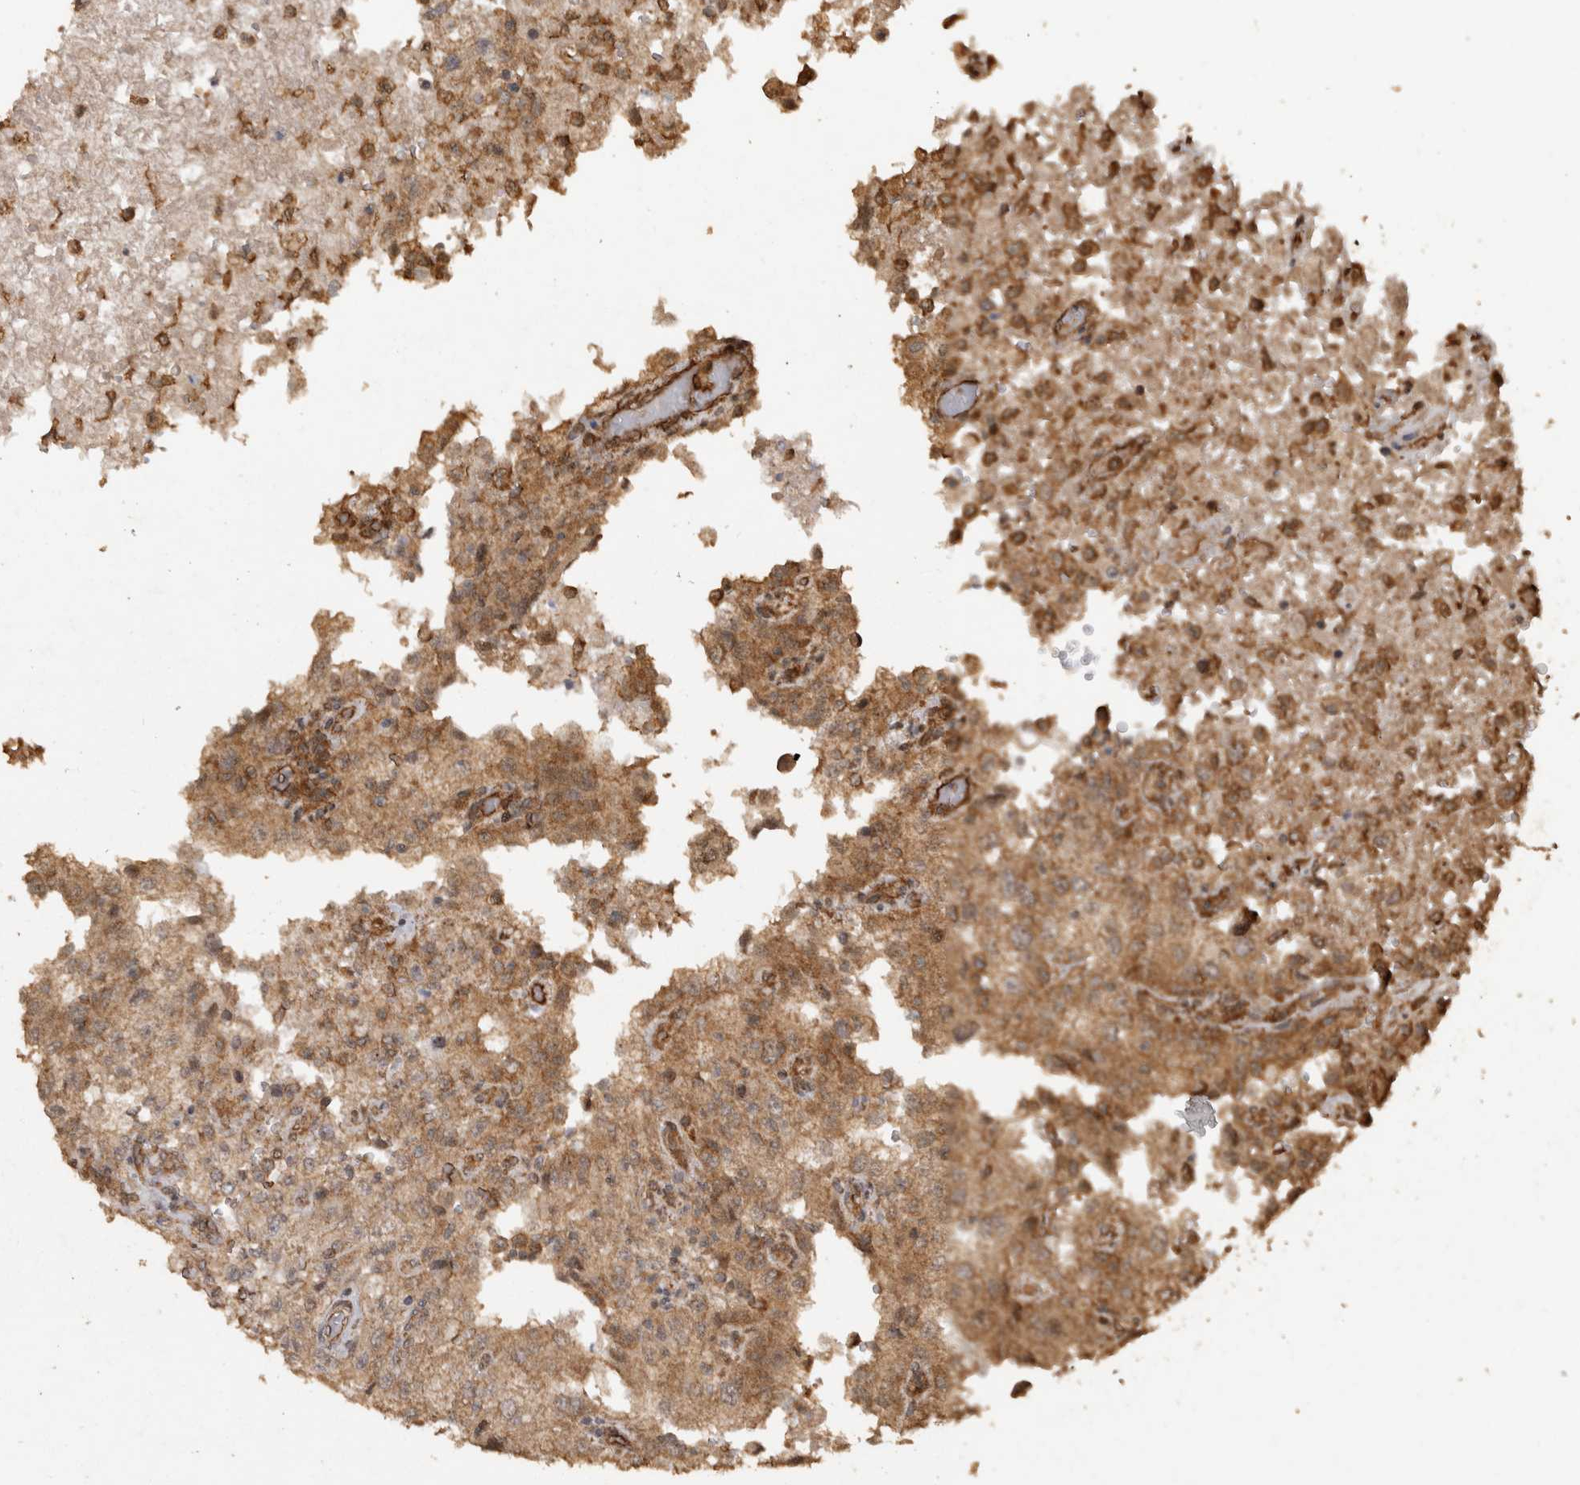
{"staining": {"intensity": "moderate", "quantity": ">75%", "location": "cytoplasmic/membranous,nuclear"}, "tissue": "renal cancer", "cell_type": "Tumor cells", "image_type": "cancer", "snomed": [{"axis": "morphology", "description": "Adenocarcinoma, NOS"}, {"axis": "topography", "description": "Kidney"}], "caption": "Immunohistochemistry (IHC) image of human renal cancer stained for a protein (brown), which exhibits medium levels of moderate cytoplasmic/membranous and nuclear expression in about >75% of tumor cells.", "gene": "PINK1", "patient": {"sex": "female", "age": 54}}